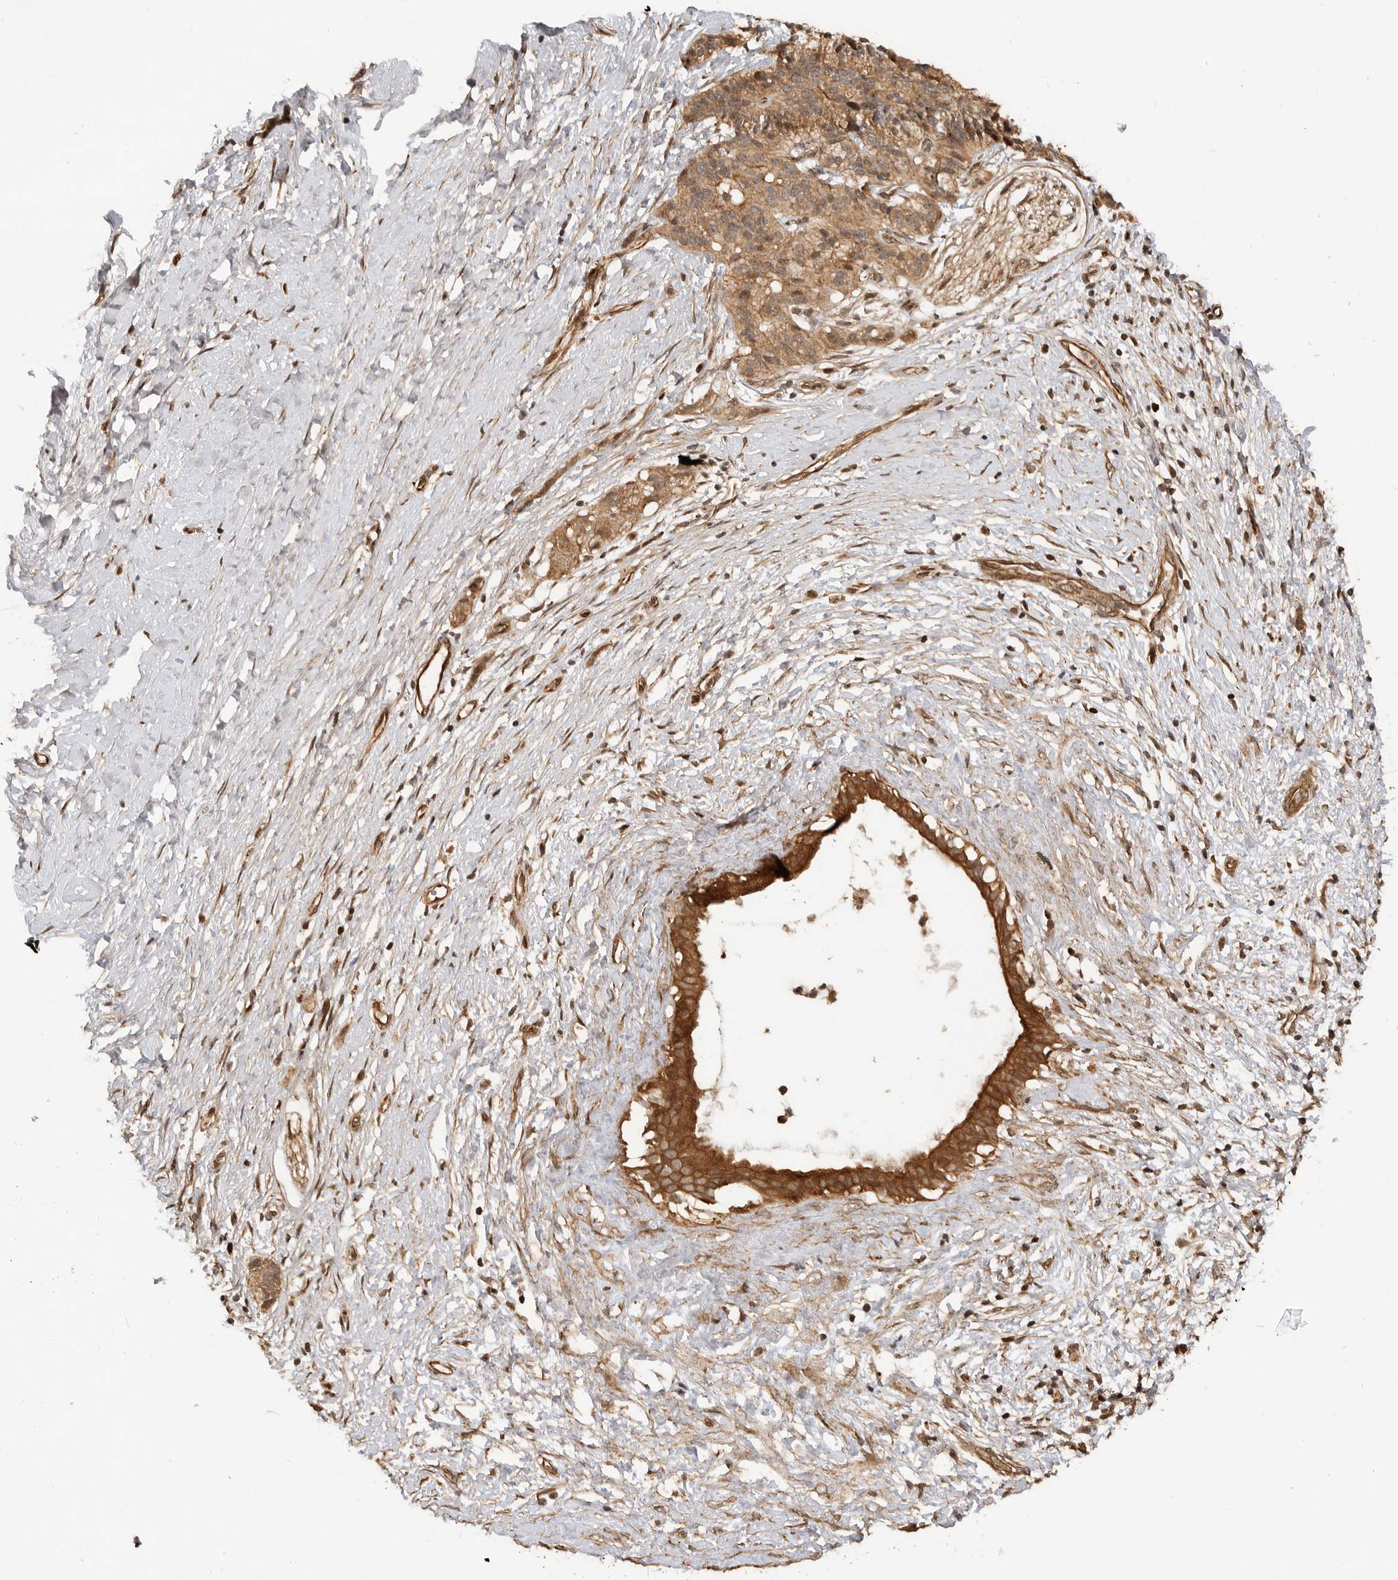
{"staining": {"intensity": "strong", "quantity": ">75%", "location": "cytoplasmic/membranous"}, "tissue": "pancreatic cancer", "cell_type": "Tumor cells", "image_type": "cancer", "snomed": [{"axis": "morphology", "description": "Adenocarcinoma, NOS"}, {"axis": "topography", "description": "Pancreas"}], "caption": "A brown stain shows strong cytoplasmic/membranous staining of a protein in pancreatic adenocarcinoma tumor cells.", "gene": "ADPRS", "patient": {"sex": "male", "age": 50}}